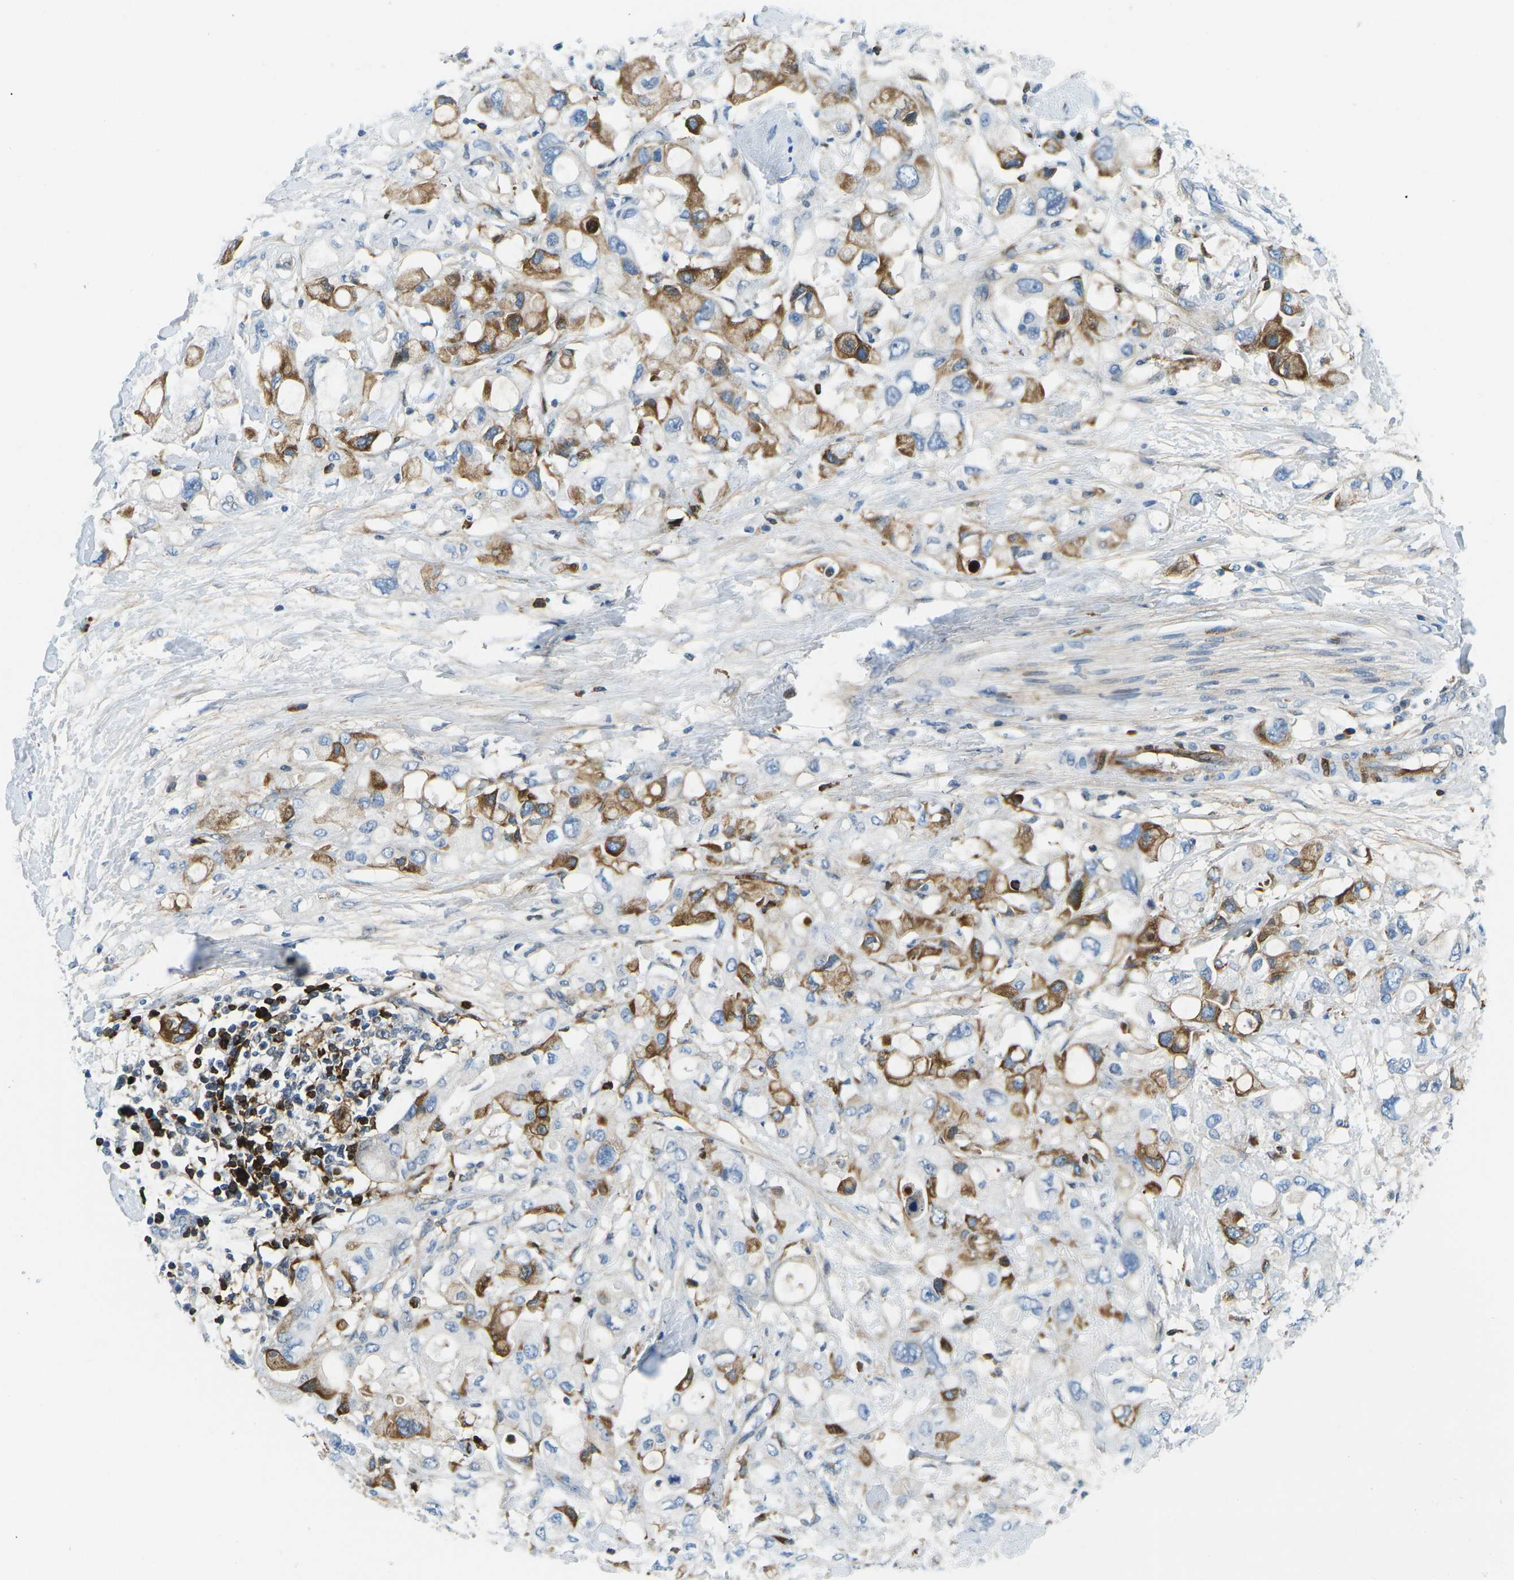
{"staining": {"intensity": "moderate", "quantity": "25%-75%", "location": "cytoplasmic/membranous"}, "tissue": "pancreatic cancer", "cell_type": "Tumor cells", "image_type": "cancer", "snomed": [{"axis": "morphology", "description": "Adenocarcinoma, NOS"}, {"axis": "topography", "description": "Pancreas"}], "caption": "Brown immunohistochemical staining in human adenocarcinoma (pancreatic) reveals moderate cytoplasmic/membranous staining in about 25%-75% of tumor cells.", "gene": "CFB", "patient": {"sex": "female", "age": 56}}